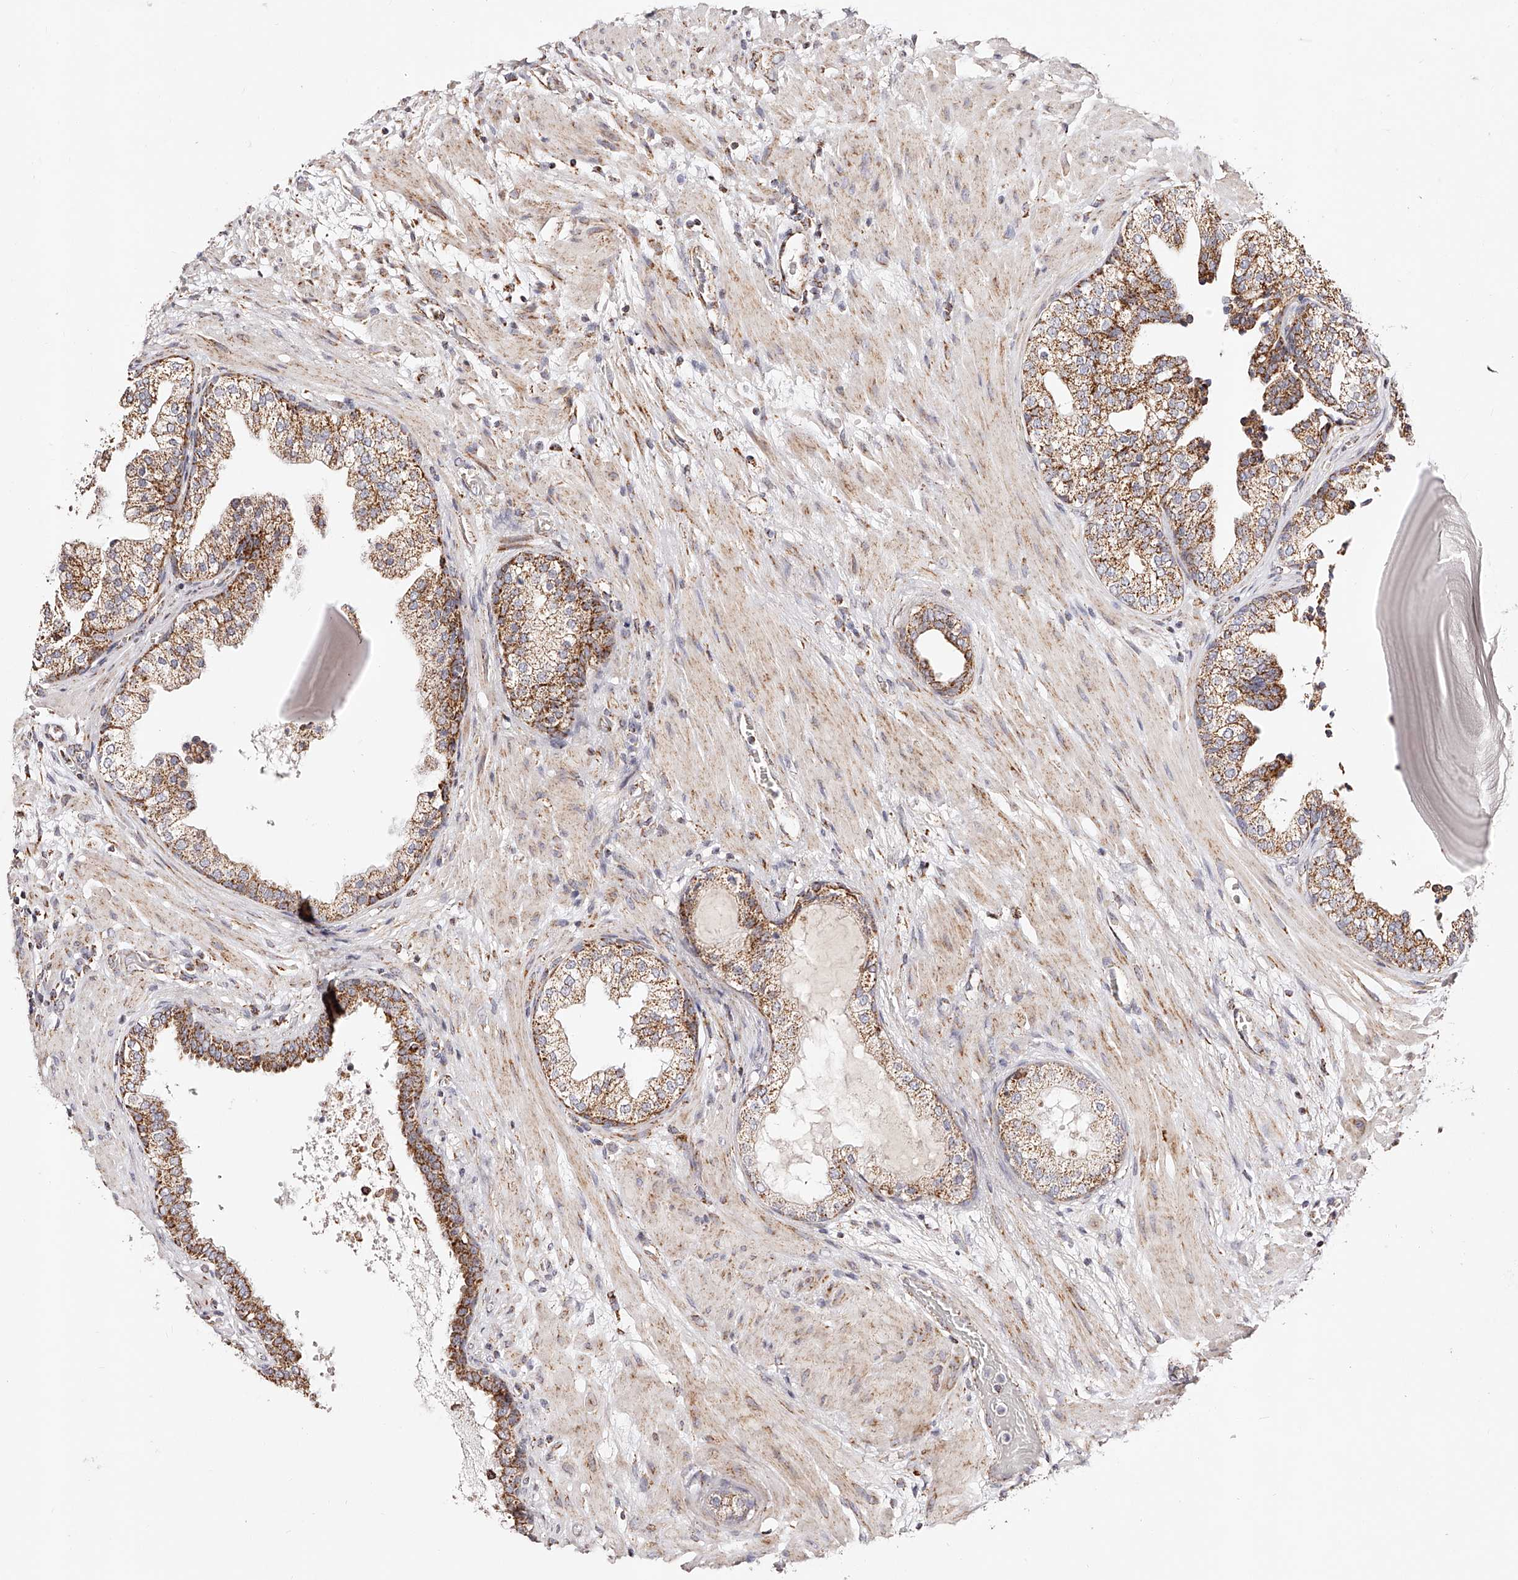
{"staining": {"intensity": "moderate", "quantity": ">75%", "location": "cytoplasmic/membranous"}, "tissue": "prostate", "cell_type": "Glandular cells", "image_type": "normal", "snomed": [{"axis": "morphology", "description": "Normal tissue, NOS"}, {"axis": "topography", "description": "Prostate"}], "caption": "This is an image of immunohistochemistry (IHC) staining of benign prostate, which shows moderate expression in the cytoplasmic/membranous of glandular cells.", "gene": "NDUFV3", "patient": {"sex": "male", "age": 48}}